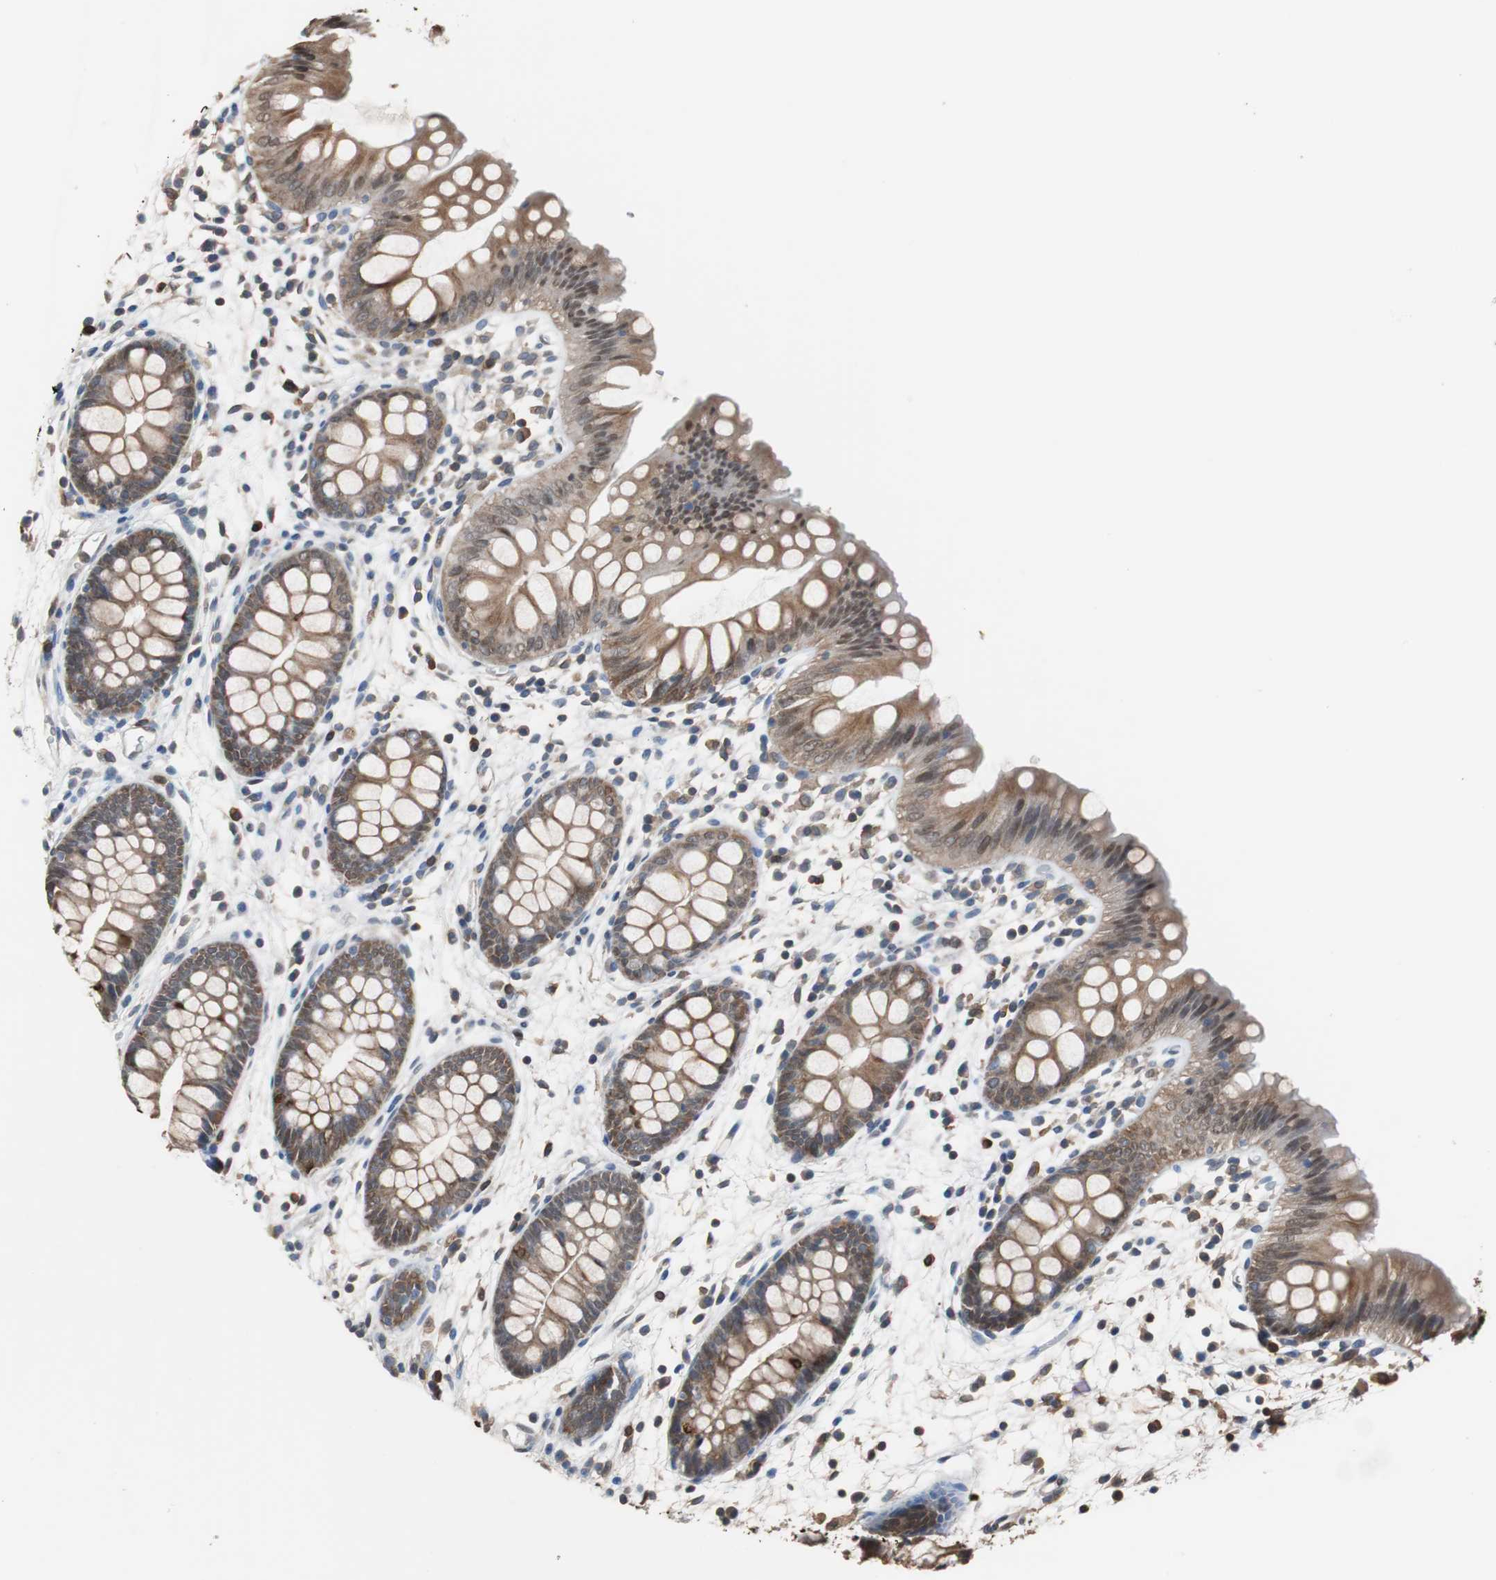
{"staining": {"intensity": "negative", "quantity": "none", "location": "none"}, "tissue": "colon", "cell_type": "Endothelial cells", "image_type": "normal", "snomed": [{"axis": "morphology", "description": "Normal tissue, NOS"}, {"axis": "topography", "description": "Smooth muscle"}, {"axis": "topography", "description": "Colon"}], "caption": "This is an immunohistochemistry (IHC) photomicrograph of normal human colon. There is no staining in endothelial cells.", "gene": "ANXA4", "patient": {"sex": "male", "age": 67}}